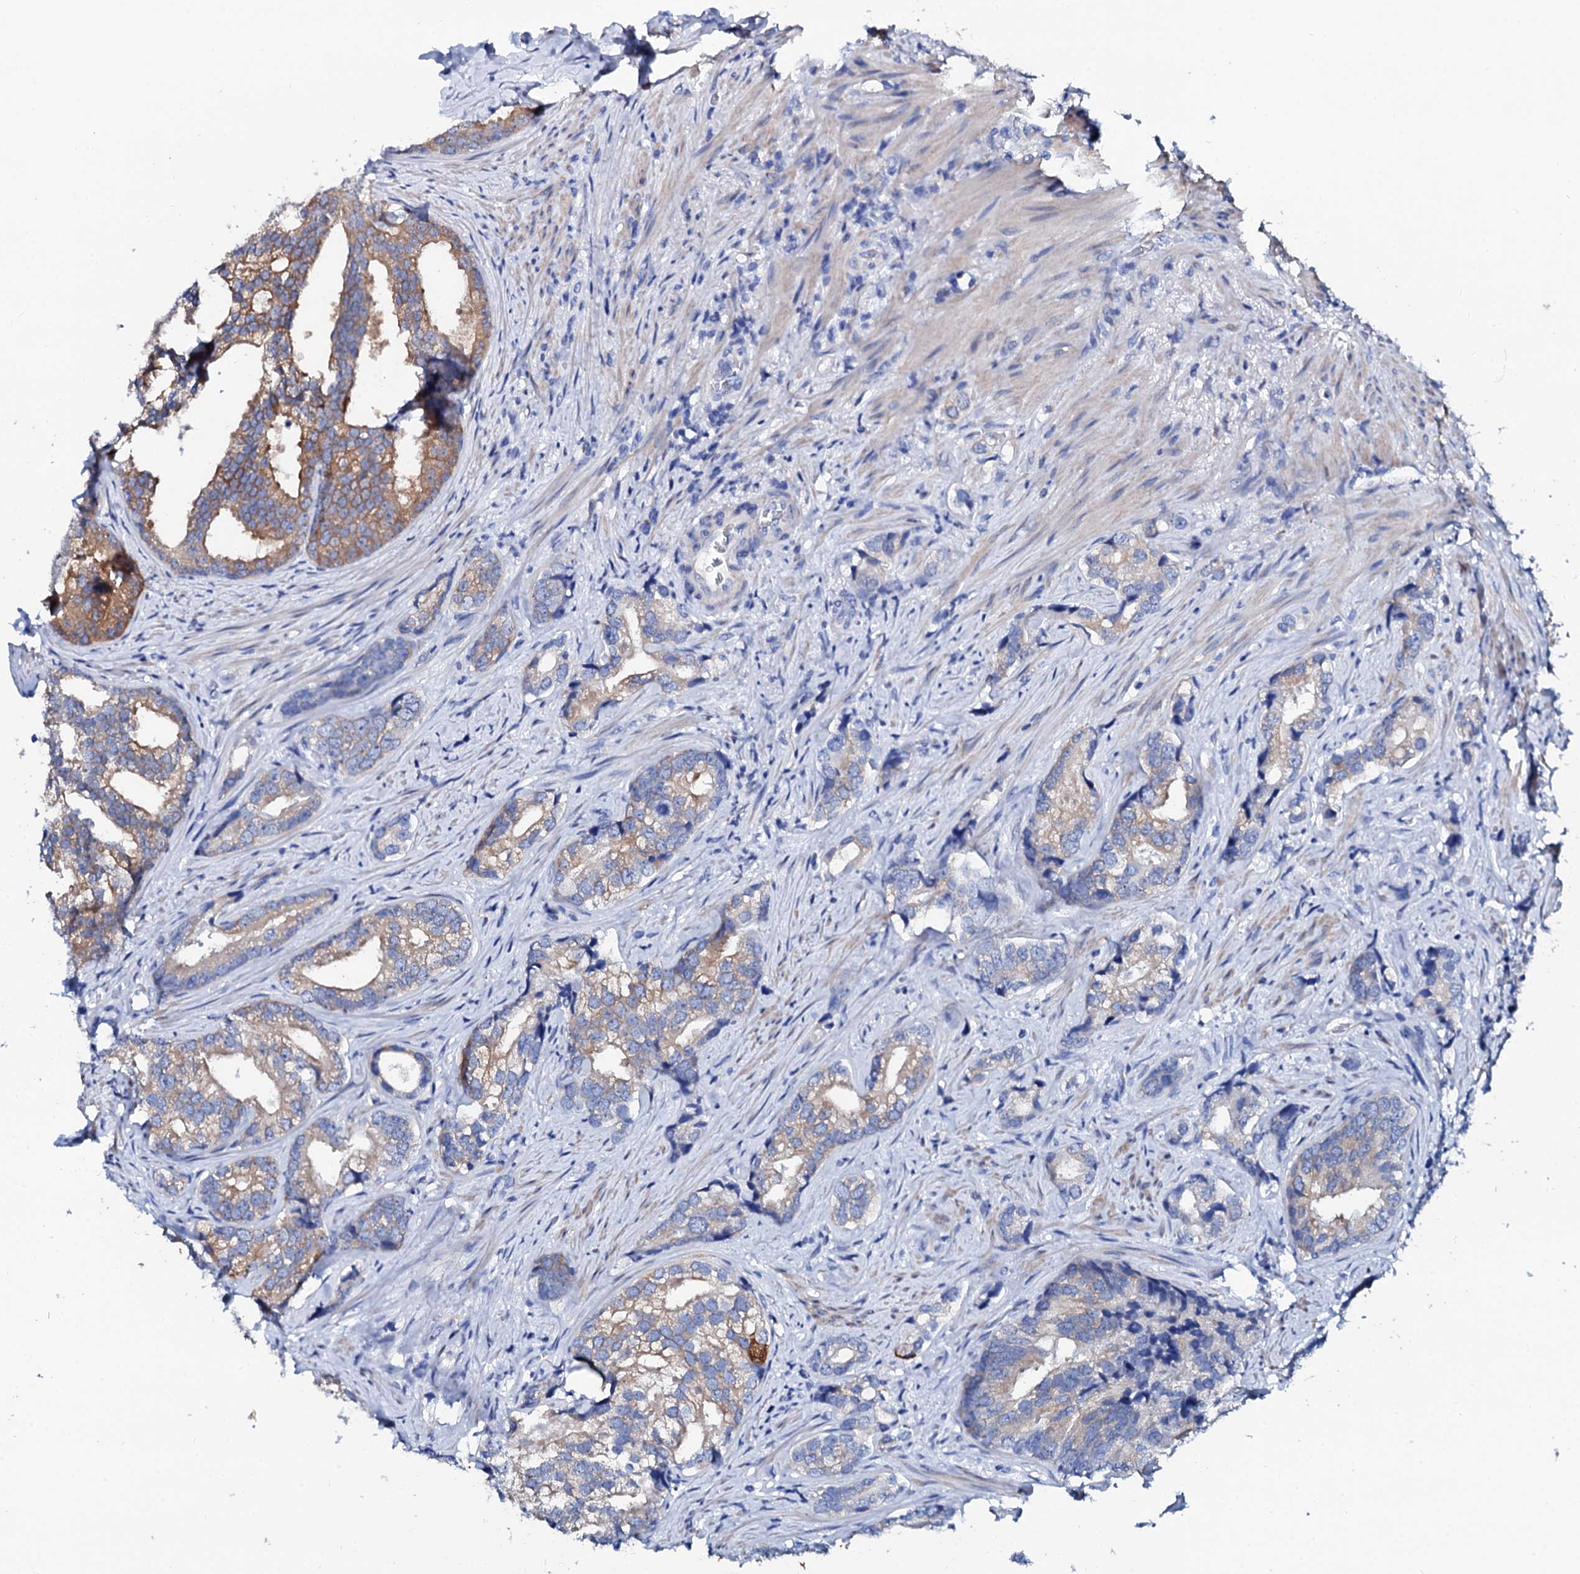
{"staining": {"intensity": "moderate", "quantity": ">75%", "location": "cytoplasmic/membranous"}, "tissue": "prostate cancer", "cell_type": "Tumor cells", "image_type": "cancer", "snomed": [{"axis": "morphology", "description": "Adenocarcinoma, High grade"}, {"axis": "topography", "description": "Prostate"}], "caption": "Prostate cancer stained with a protein marker reveals moderate staining in tumor cells.", "gene": "GLB1L3", "patient": {"sex": "male", "age": 75}}